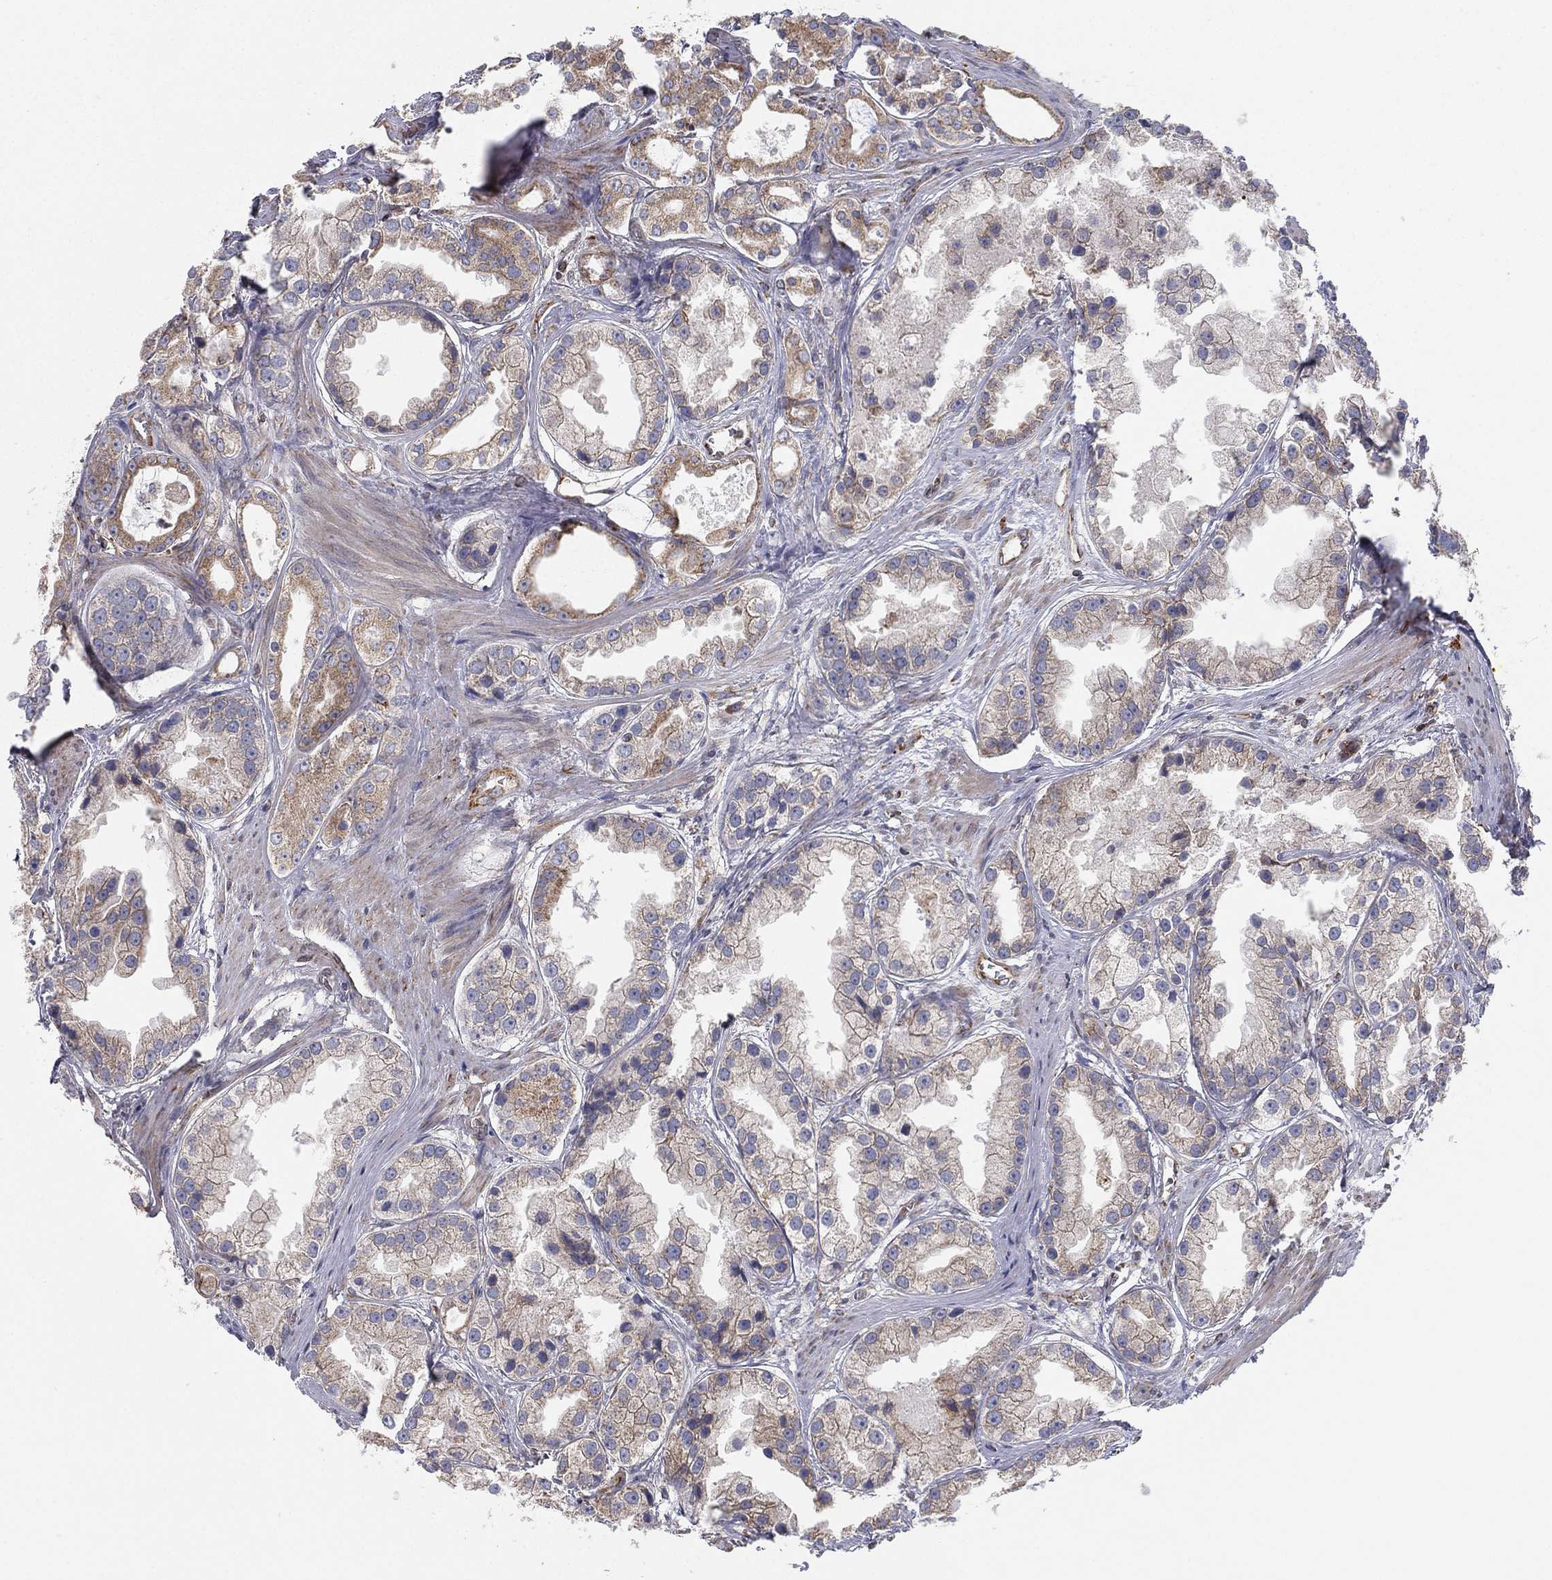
{"staining": {"intensity": "moderate", "quantity": "25%-75%", "location": "cytoplasmic/membranous"}, "tissue": "prostate cancer", "cell_type": "Tumor cells", "image_type": "cancer", "snomed": [{"axis": "morphology", "description": "Adenocarcinoma, NOS"}, {"axis": "topography", "description": "Prostate"}], "caption": "There is medium levels of moderate cytoplasmic/membranous positivity in tumor cells of prostate cancer (adenocarcinoma), as demonstrated by immunohistochemical staining (brown color).", "gene": "CYB5B", "patient": {"sex": "male", "age": 61}}